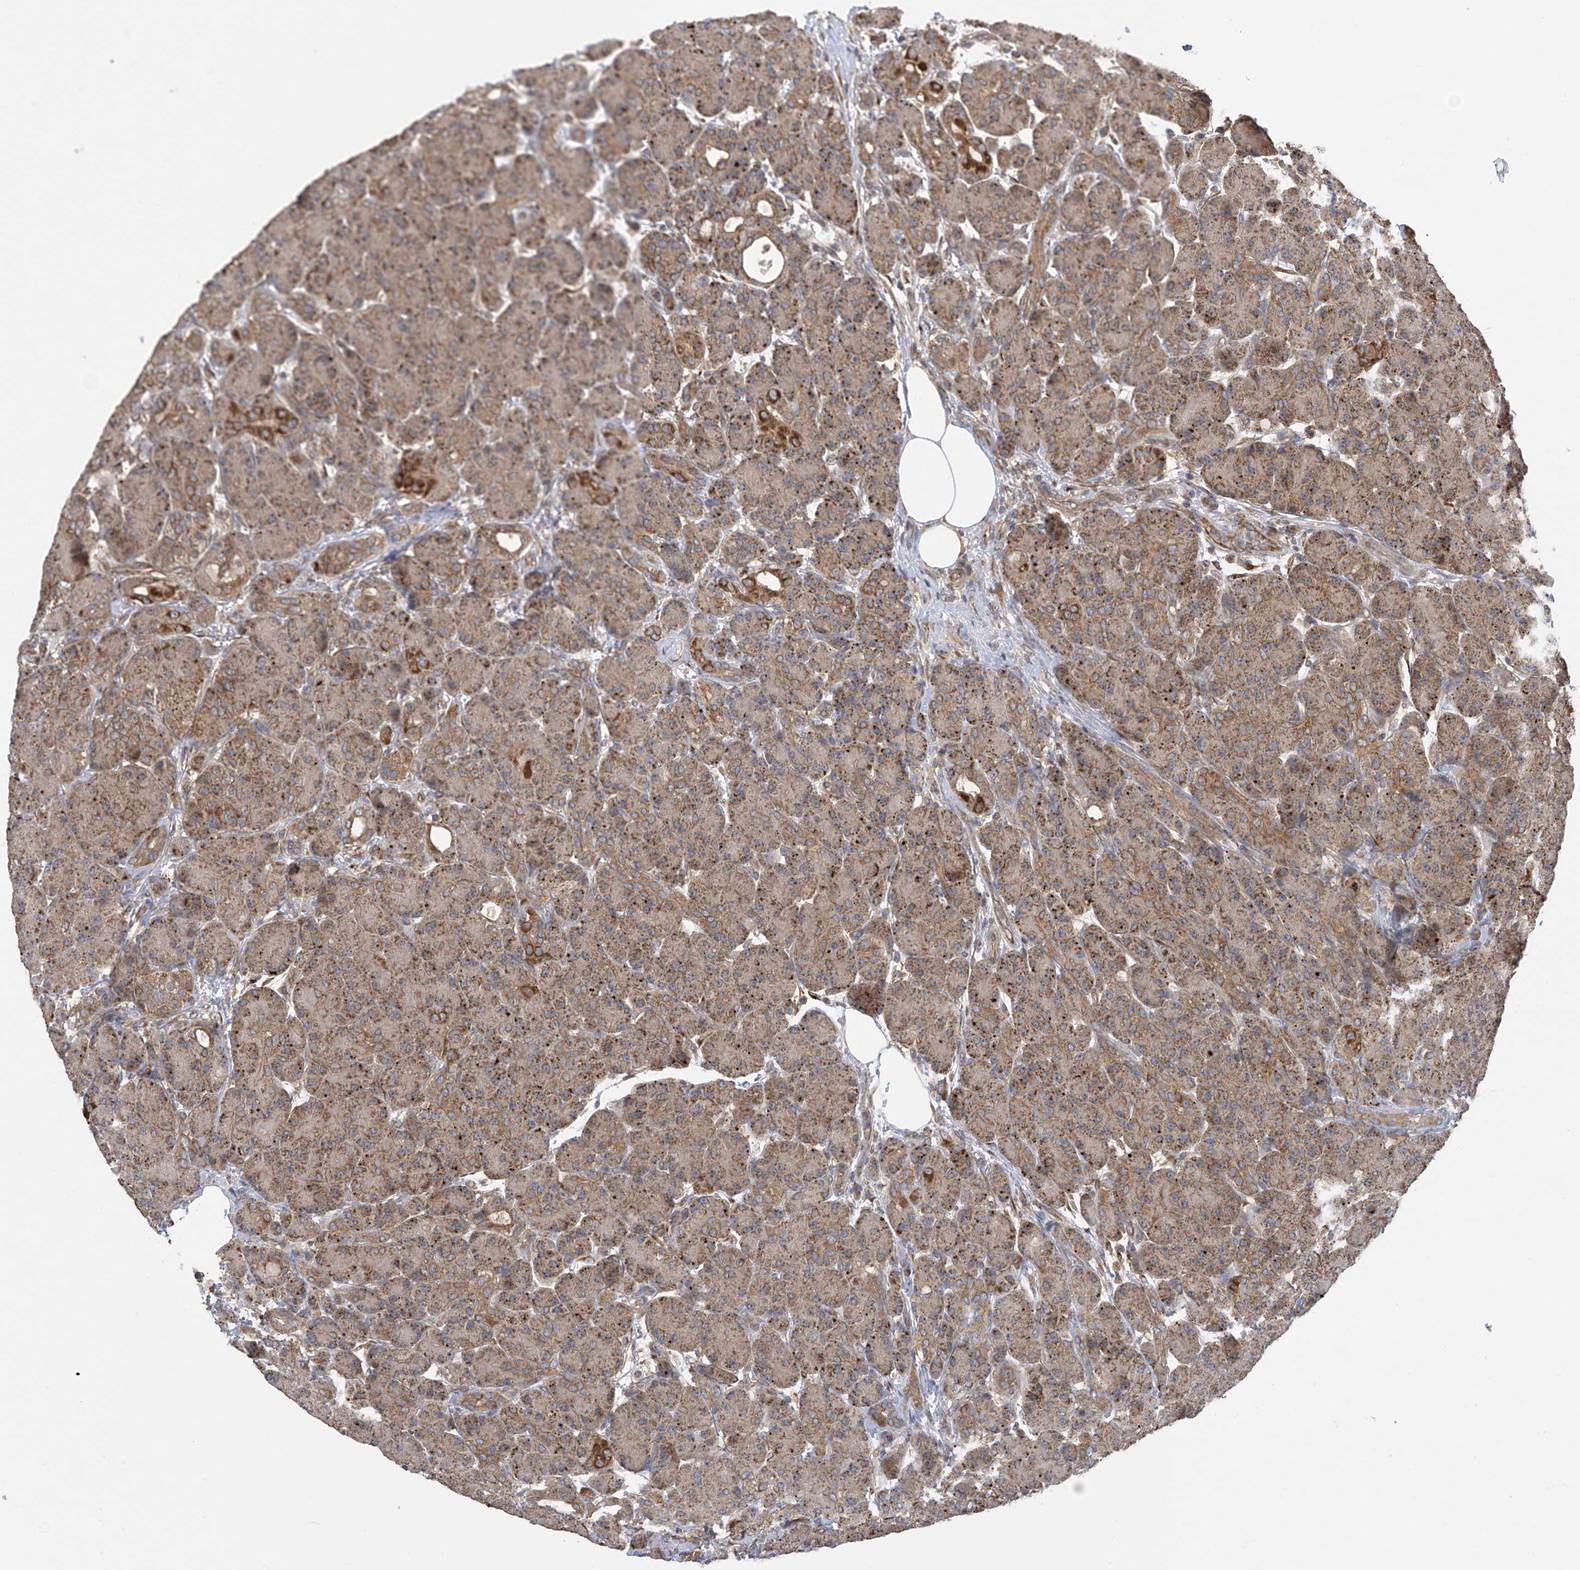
{"staining": {"intensity": "moderate", "quantity": ">75%", "location": "cytoplasmic/membranous"}, "tissue": "pancreas", "cell_type": "Exocrine glandular cells", "image_type": "normal", "snomed": [{"axis": "morphology", "description": "Normal tissue, NOS"}, {"axis": "topography", "description": "Pancreas"}], "caption": "Exocrine glandular cells display medium levels of moderate cytoplasmic/membranous expression in about >75% of cells in unremarkable pancreas.", "gene": "PNPT1", "patient": {"sex": "male", "age": 63}}